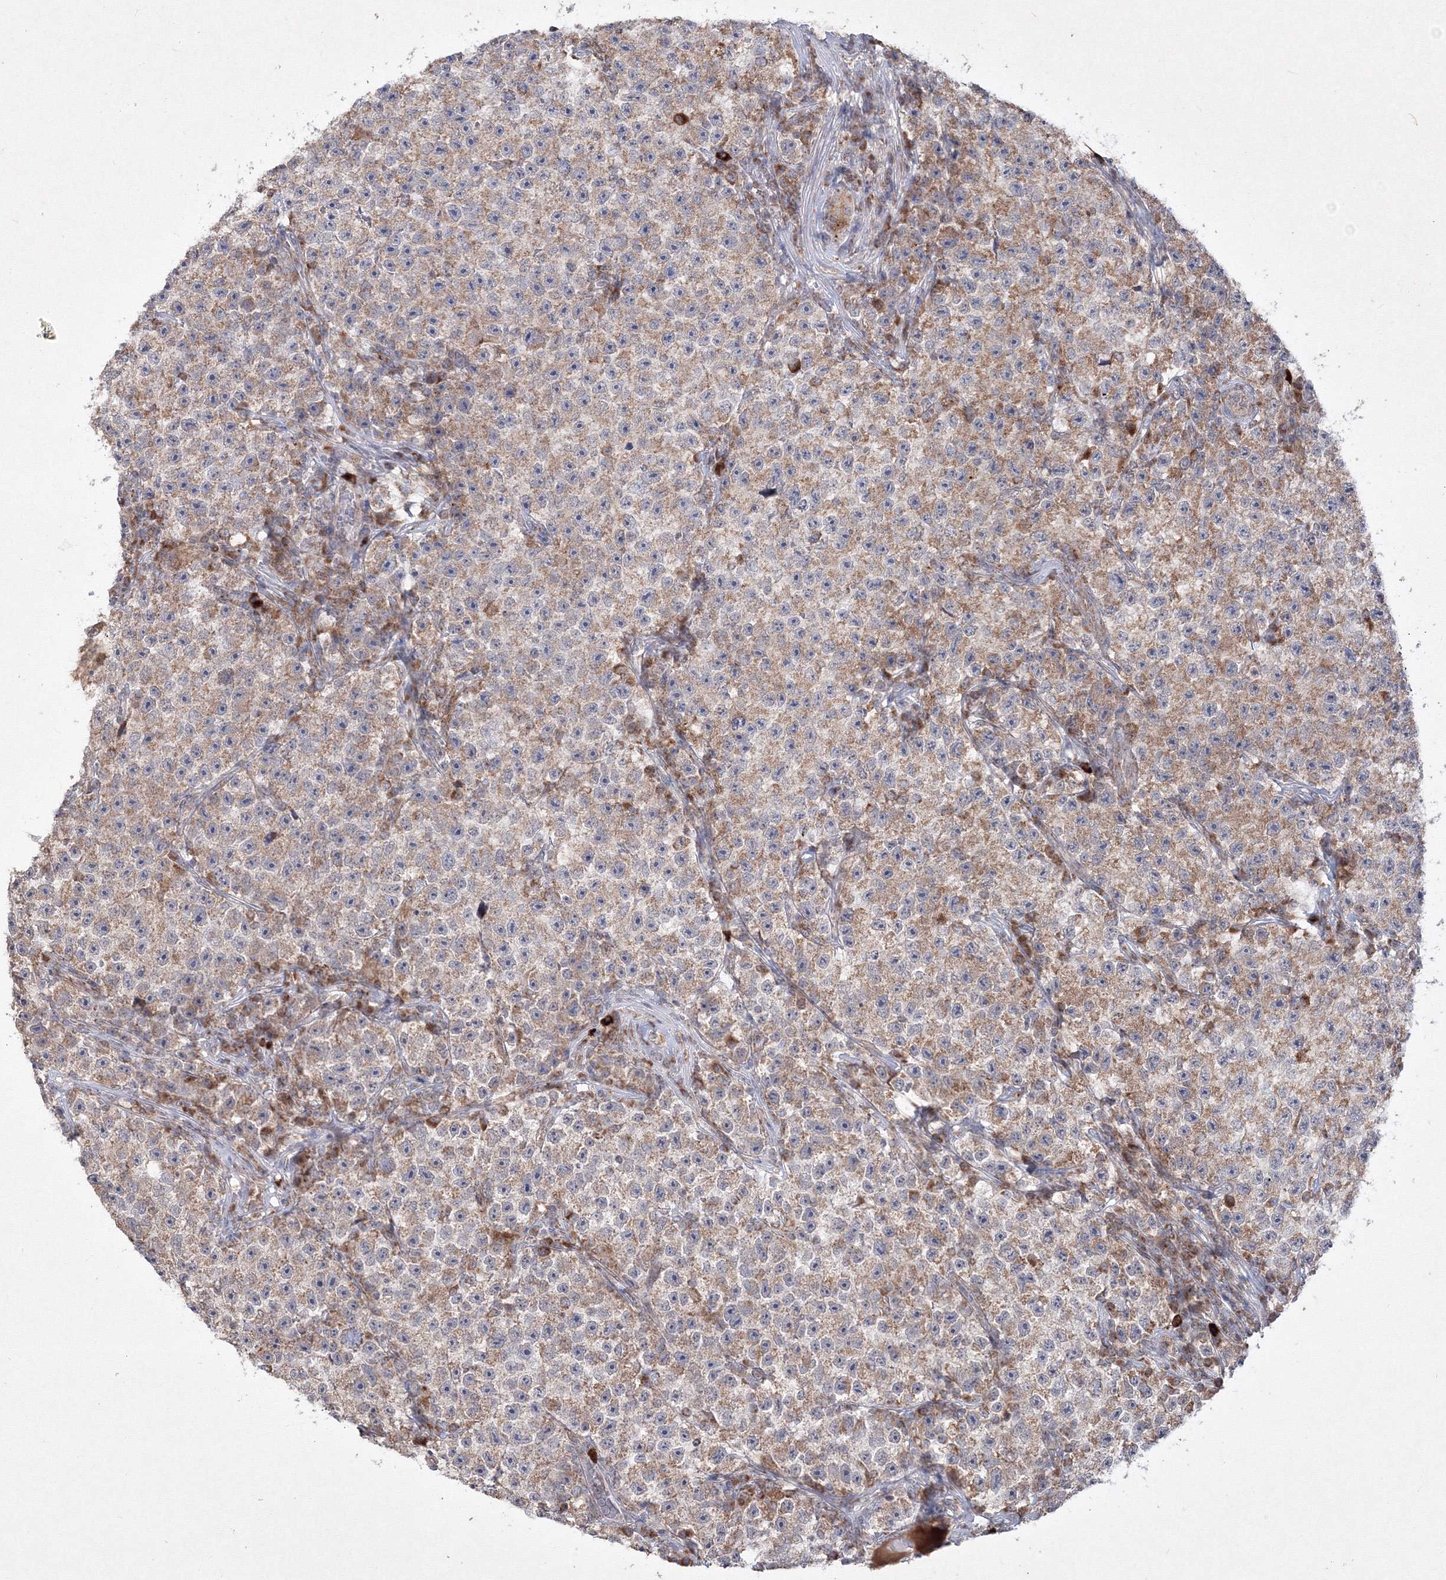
{"staining": {"intensity": "weak", "quantity": ">75%", "location": "cytoplasmic/membranous"}, "tissue": "testis cancer", "cell_type": "Tumor cells", "image_type": "cancer", "snomed": [{"axis": "morphology", "description": "Seminoma, NOS"}, {"axis": "topography", "description": "Testis"}], "caption": "There is low levels of weak cytoplasmic/membranous expression in tumor cells of seminoma (testis), as demonstrated by immunohistochemical staining (brown color).", "gene": "PEX13", "patient": {"sex": "male", "age": 22}}